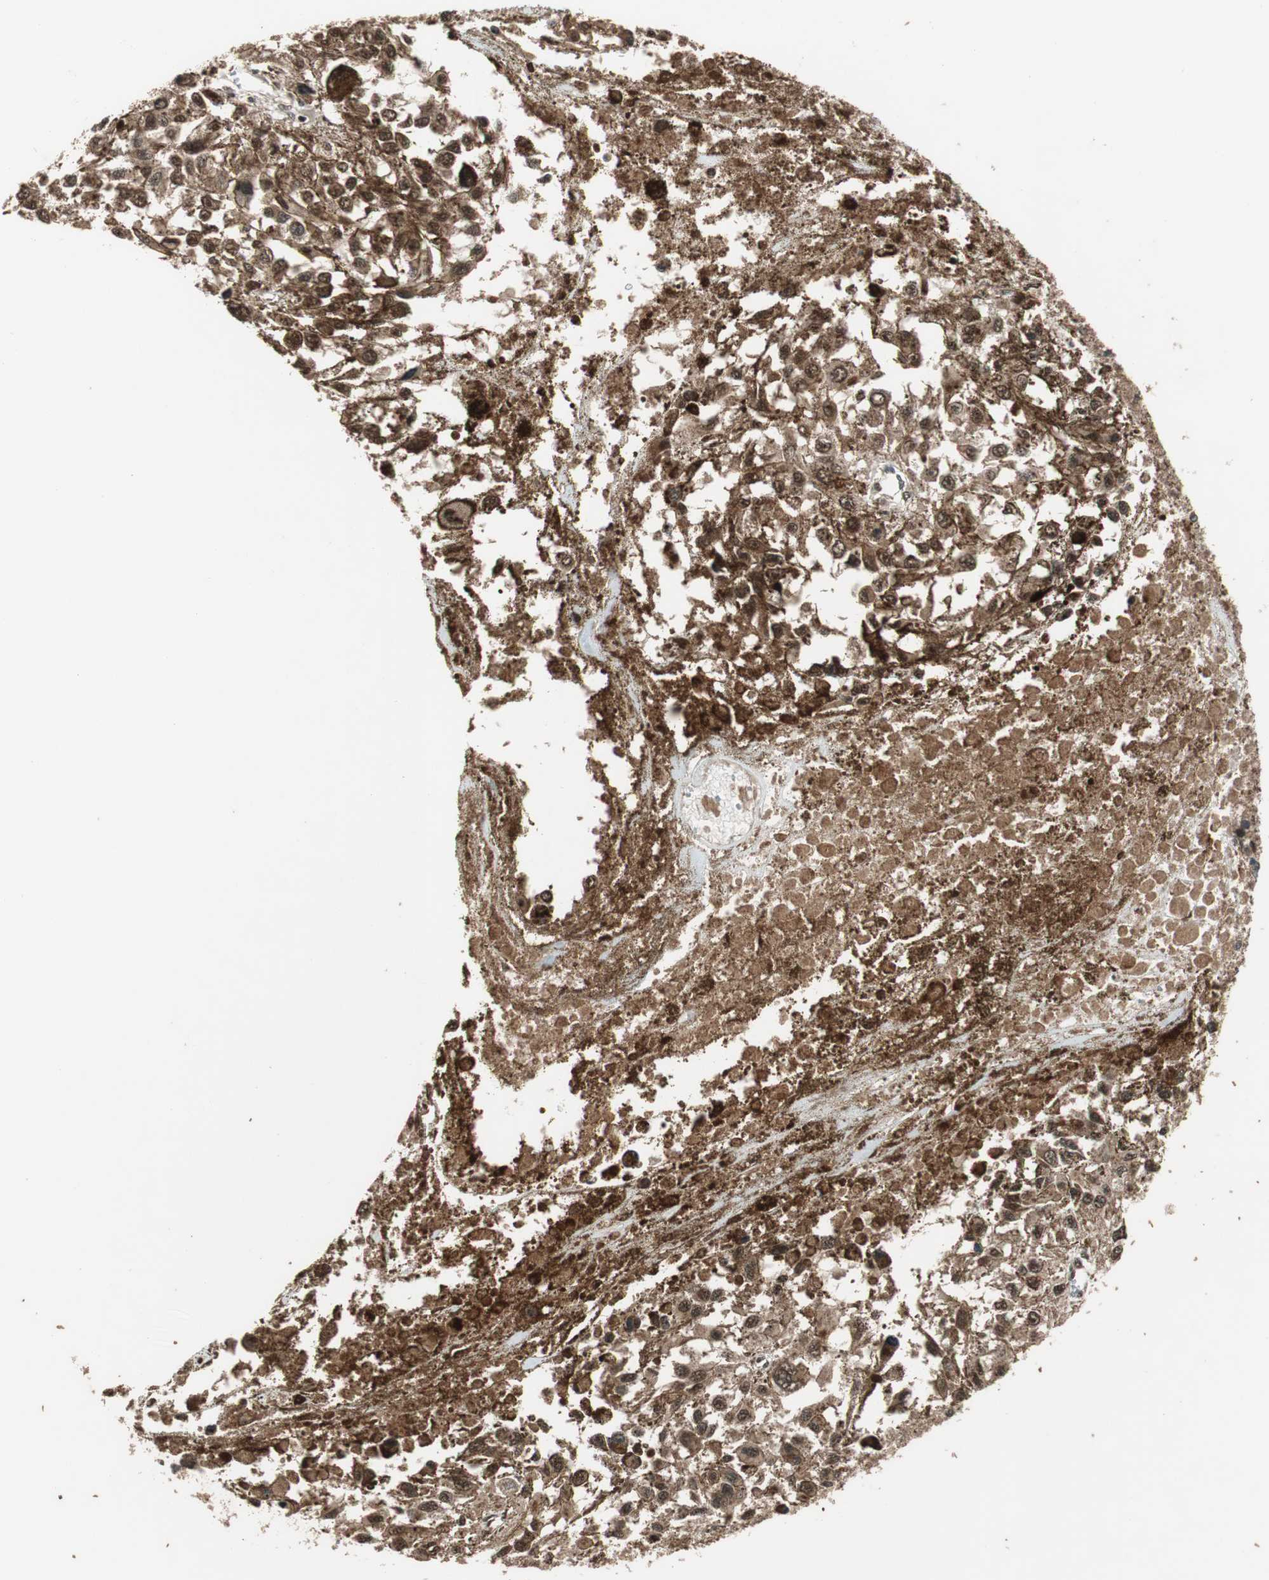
{"staining": {"intensity": "moderate", "quantity": ">75%", "location": "cytoplasmic/membranous,nuclear"}, "tissue": "melanoma", "cell_type": "Tumor cells", "image_type": "cancer", "snomed": [{"axis": "morphology", "description": "Malignant melanoma, Metastatic site"}, {"axis": "topography", "description": "Lymph node"}], "caption": "Moderate cytoplasmic/membranous and nuclear protein positivity is identified in approximately >75% of tumor cells in melanoma. The protein is stained brown, and the nuclei are stained in blue (DAB (3,3'-diaminobenzidine) IHC with brightfield microscopy, high magnification).", "gene": "TMEM230", "patient": {"sex": "male", "age": 59}}